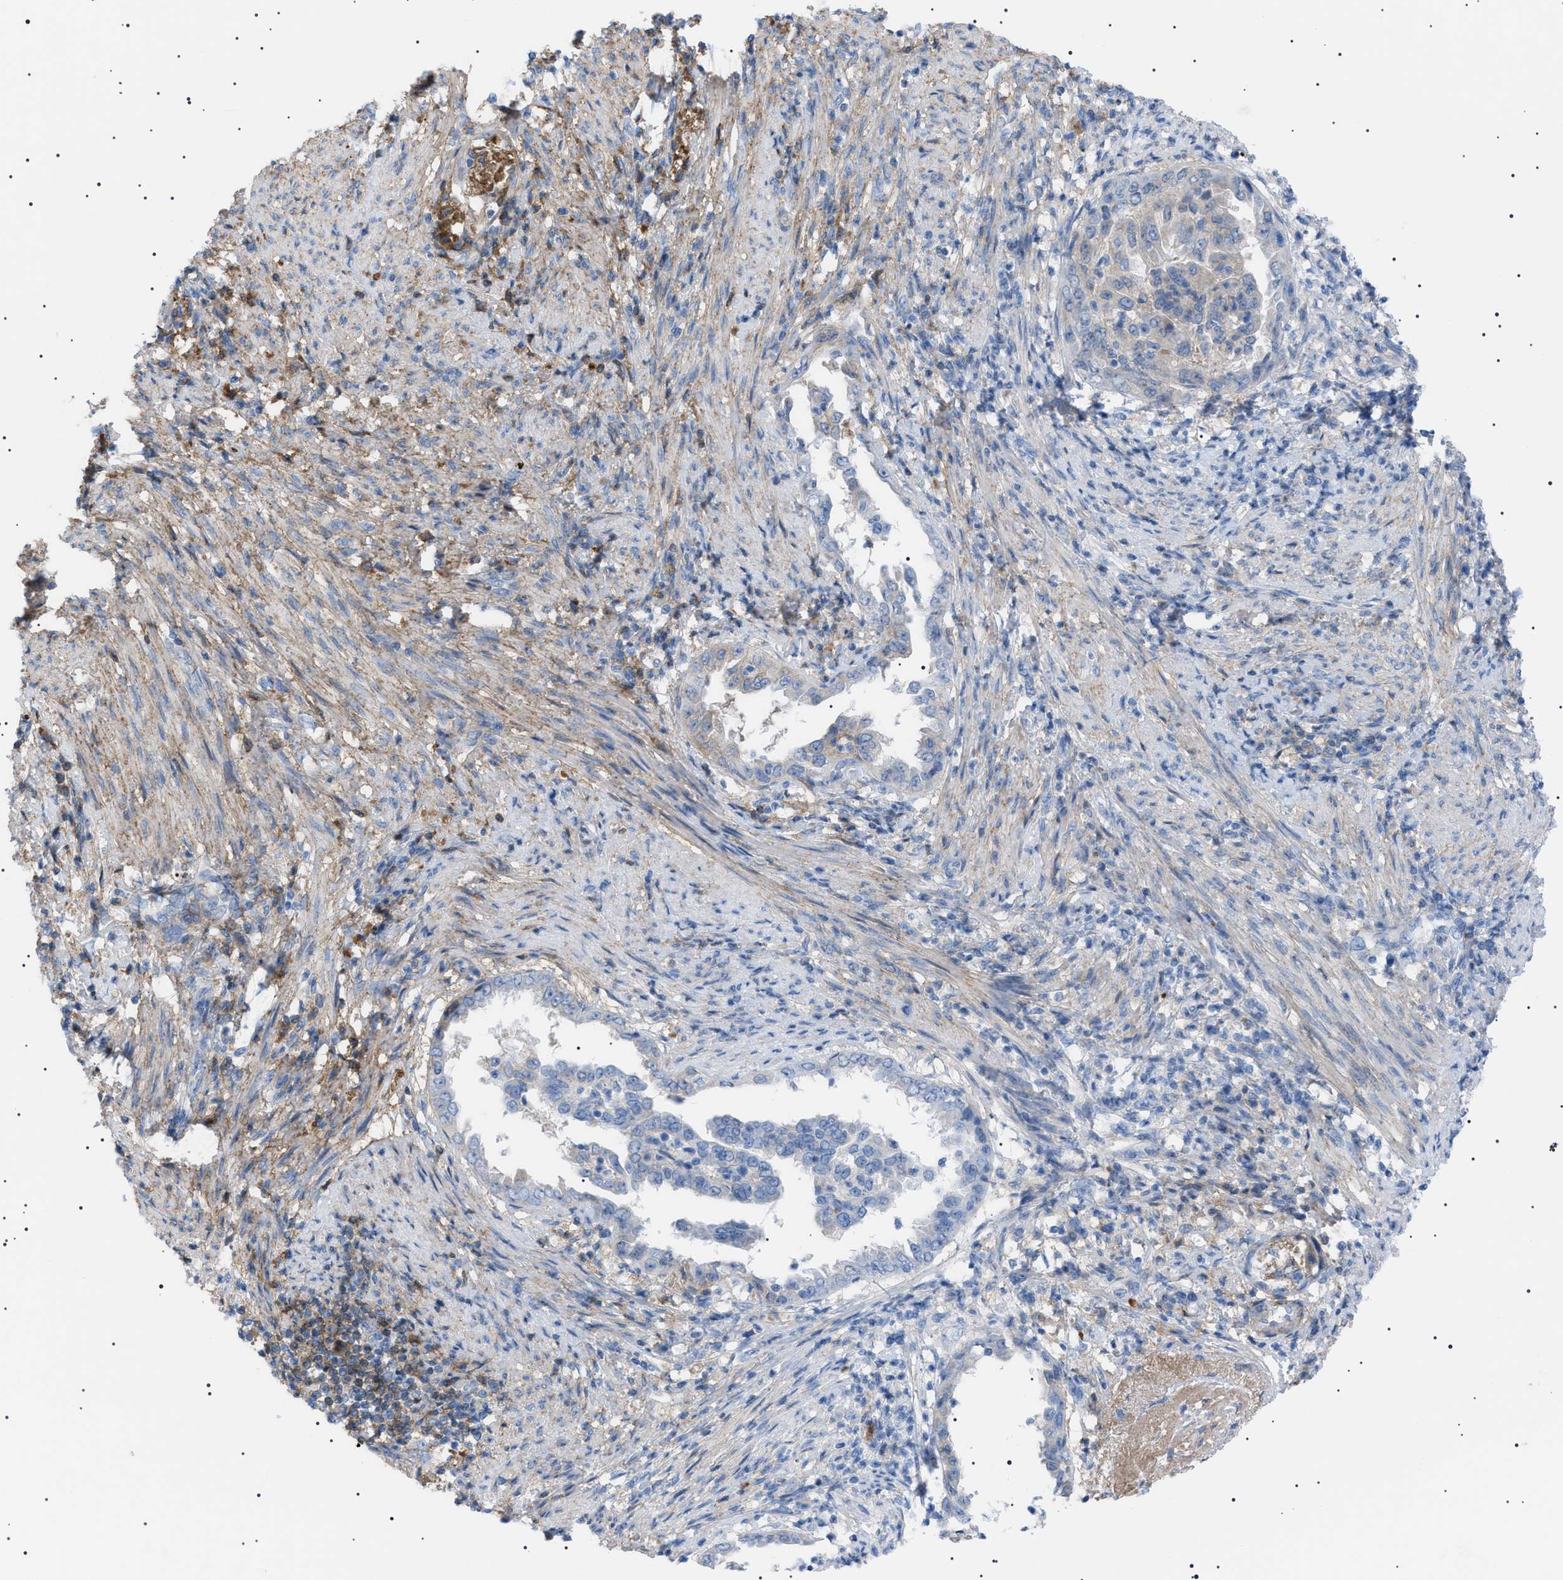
{"staining": {"intensity": "negative", "quantity": "none", "location": "none"}, "tissue": "endometrial cancer", "cell_type": "Tumor cells", "image_type": "cancer", "snomed": [{"axis": "morphology", "description": "Adenocarcinoma, NOS"}, {"axis": "topography", "description": "Endometrium"}], "caption": "Endometrial cancer was stained to show a protein in brown. There is no significant positivity in tumor cells.", "gene": "LPA", "patient": {"sex": "female", "age": 85}}